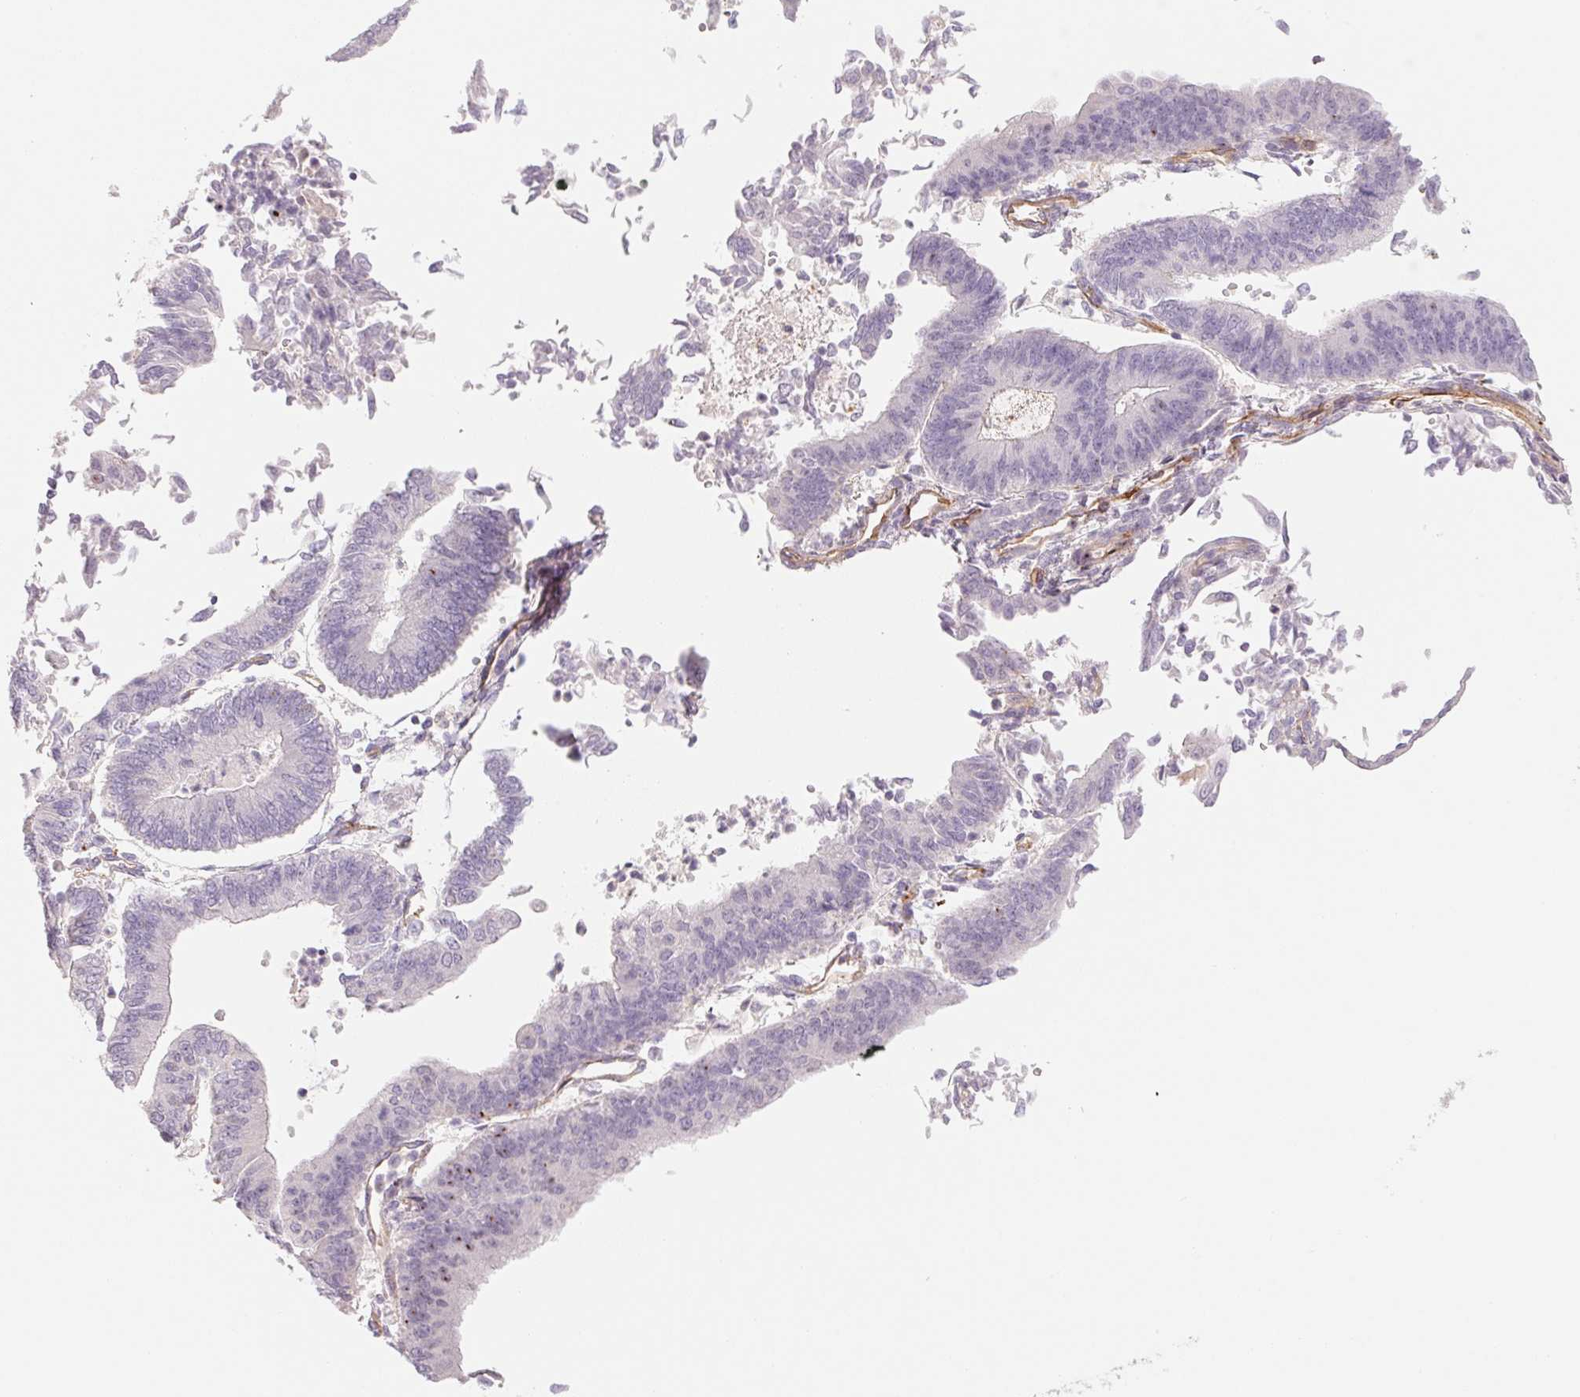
{"staining": {"intensity": "negative", "quantity": "none", "location": "none"}, "tissue": "endometrial cancer", "cell_type": "Tumor cells", "image_type": "cancer", "snomed": [{"axis": "morphology", "description": "Adenocarcinoma, NOS"}, {"axis": "topography", "description": "Endometrium"}], "caption": "This micrograph is of endometrial cancer (adenocarcinoma) stained with IHC to label a protein in brown with the nuclei are counter-stained blue. There is no expression in tumor cells.", "gene": "ANKRD13B", "patient": {"sex": "female", "age": 65}}